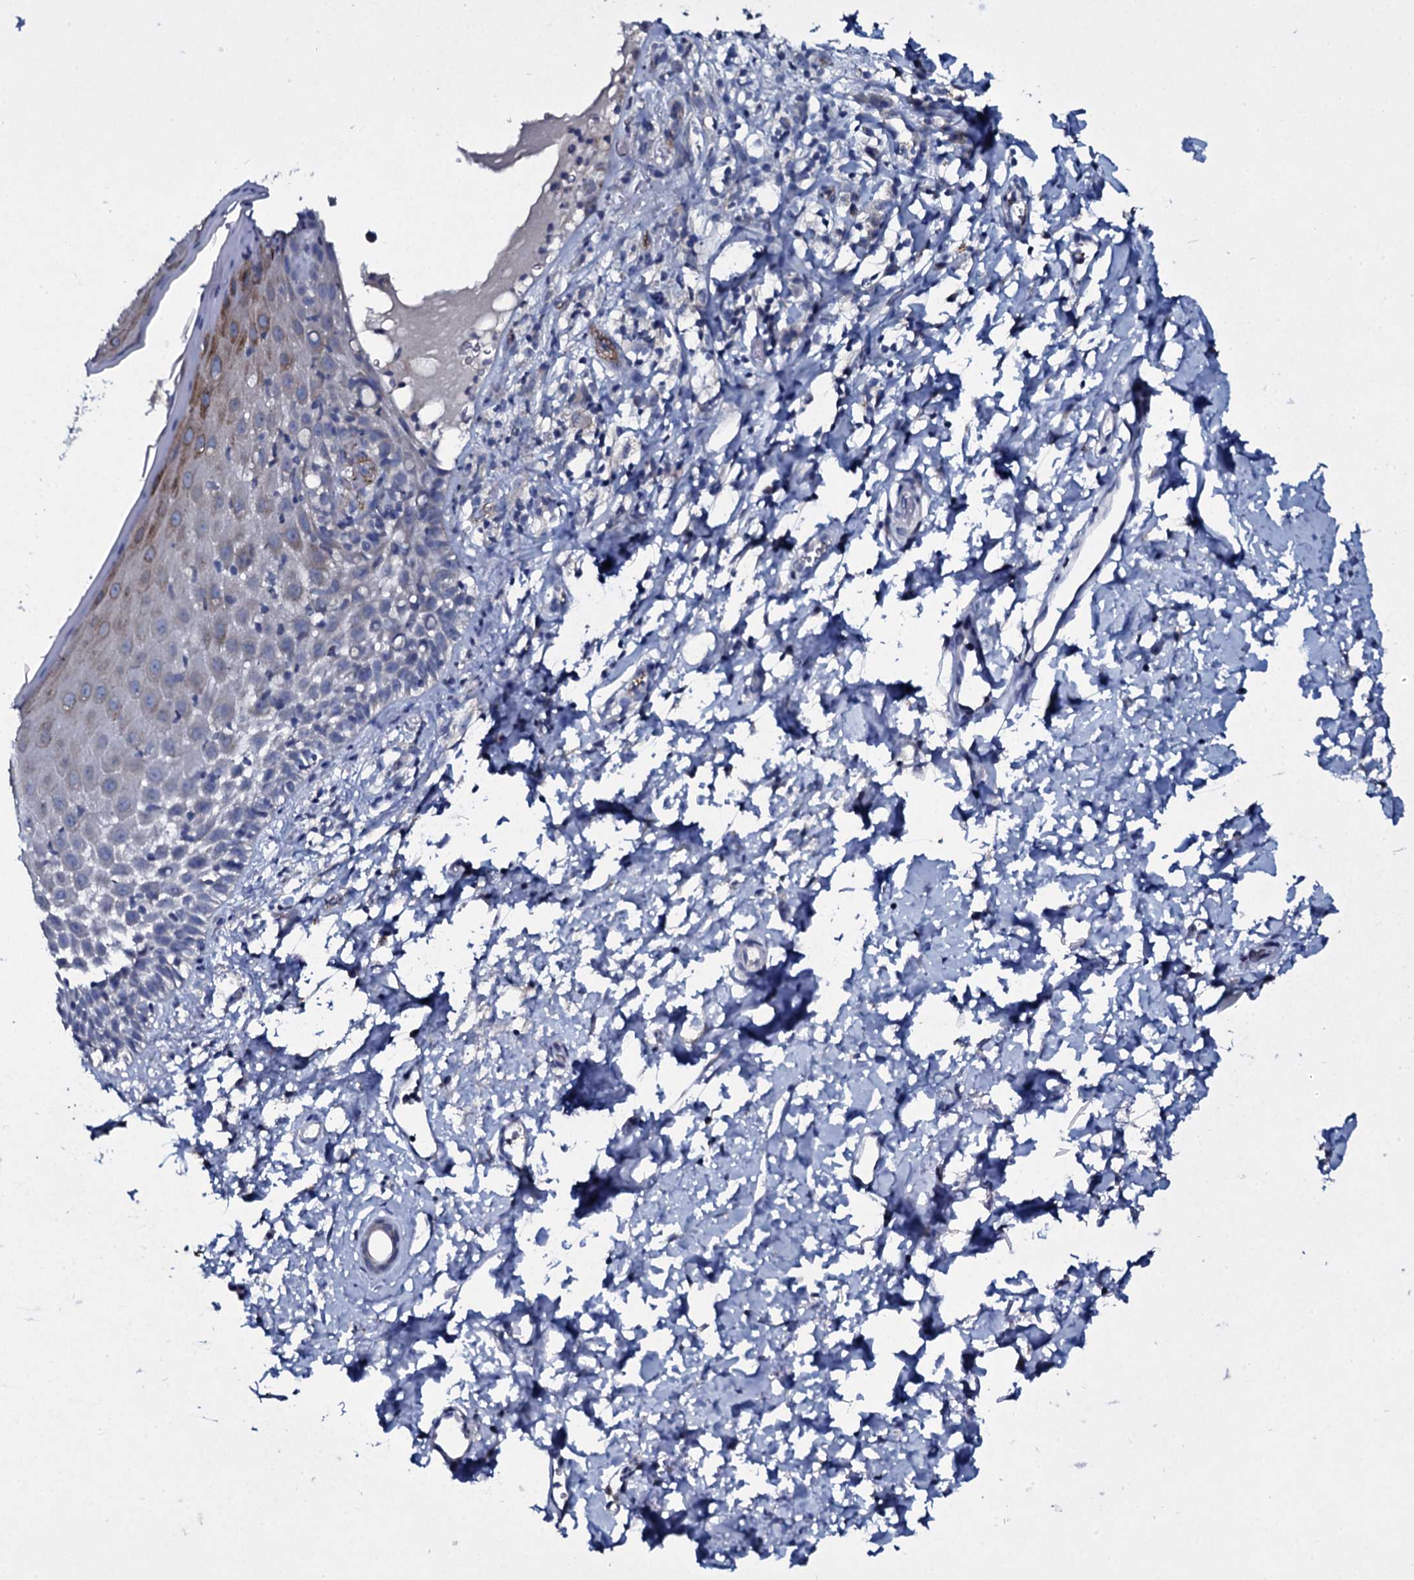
{"staining": {"intensity": "weak", "quantity": "<25%", "location": "cytoplasmic/membranous"}, "tissue": "skin", "cell_type": "Epidermal cells", "image_type": "normal", "snomed": [{"axis": "morphology", "description": "Normal tissue, NOS"}, {"axis": "topography", "description": "Vulva"}], "caption": "Histopathology image shows no protein staining in epidermal cells of normal skin. Brightfield microscopy of immunohistochemistry (IHC) stained with DAB (3,3'-diaminobenzidine) (brown) and hematoxylin (blue), captured at high magnification.", "gene": "TPGS2", "patient": {"sex": "female", "age": 68}}